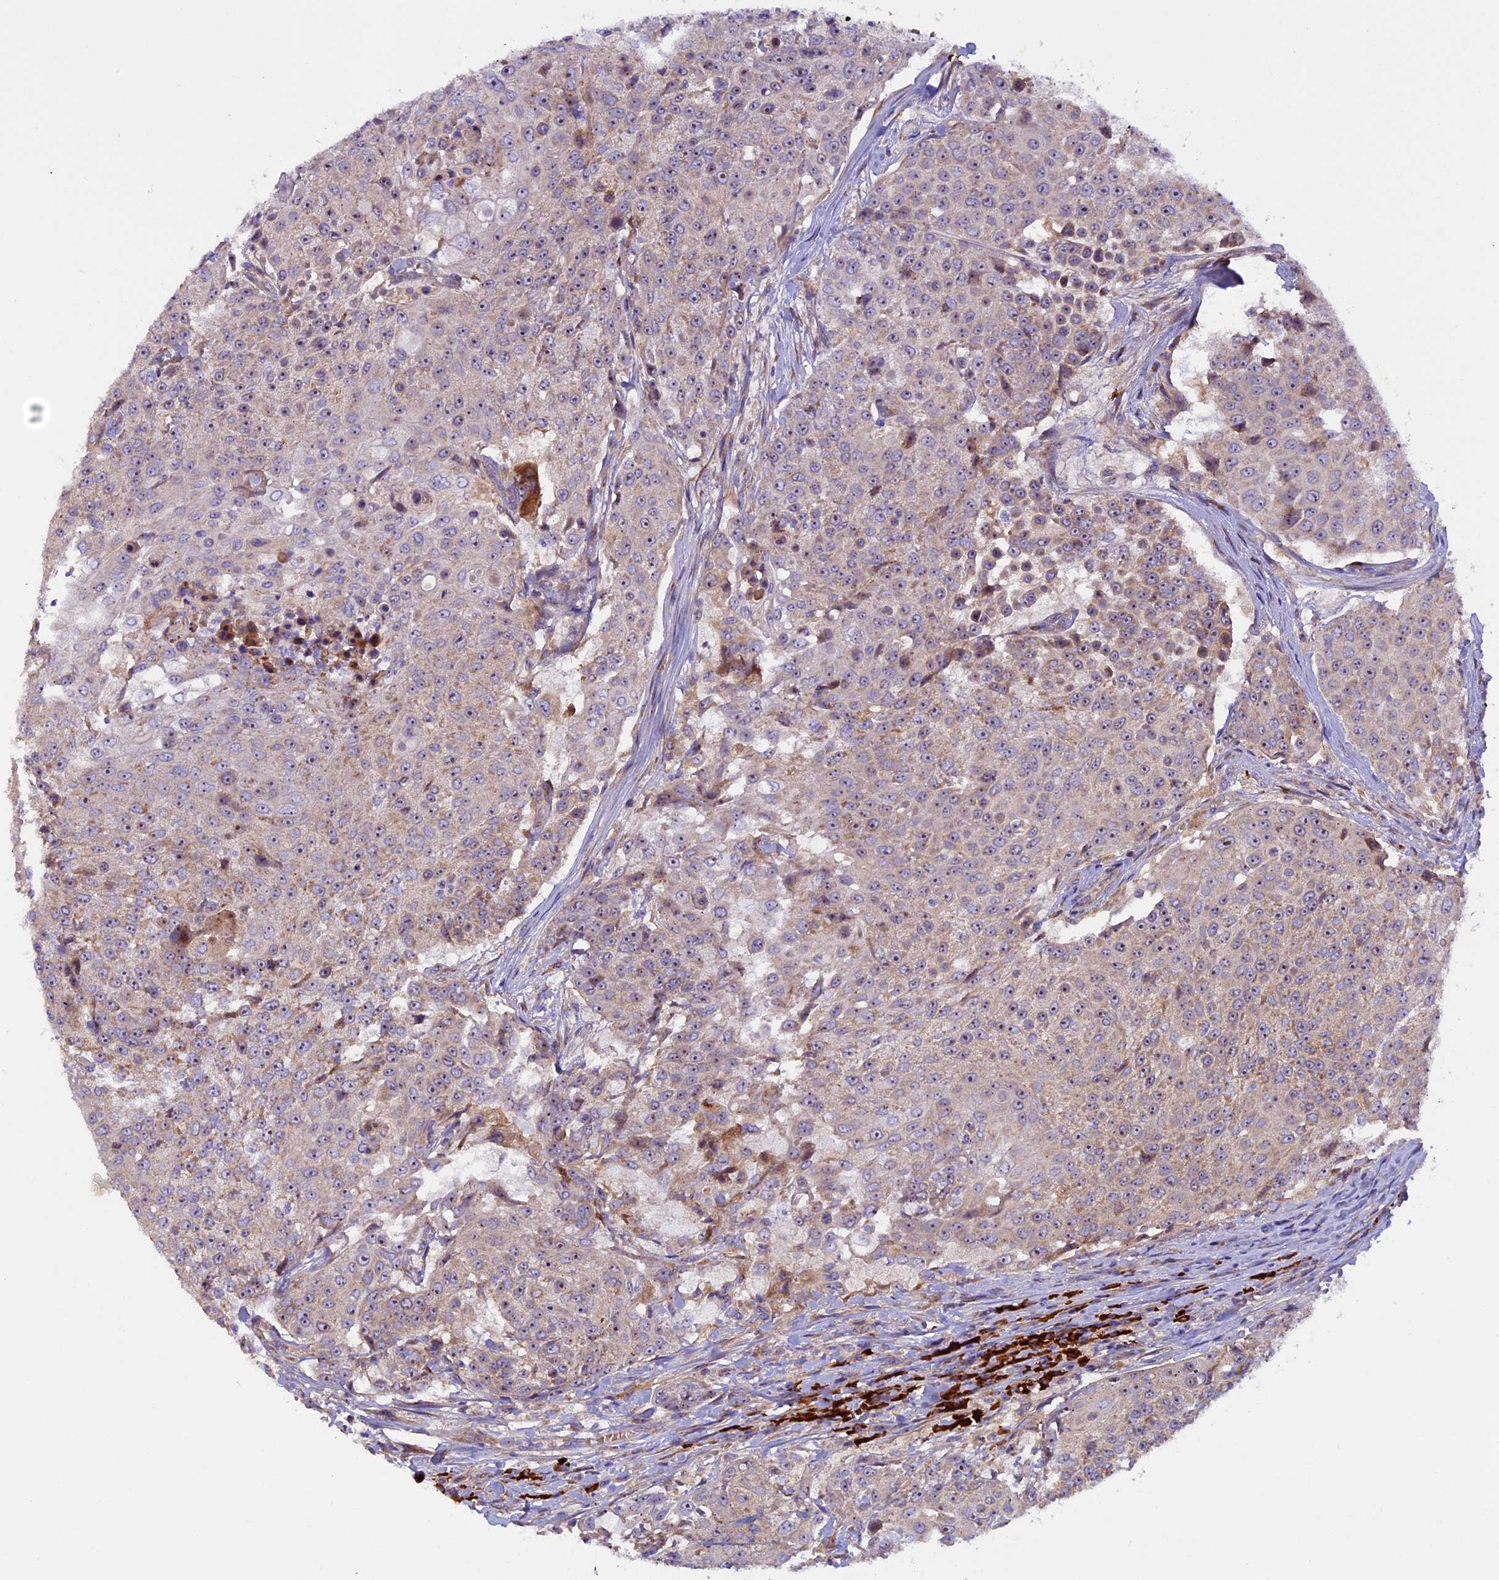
{"staining": {"intensity": "weak", "quantity": ">75%", "location": "cytoplasmic/membranous,nuclear"}, "tissue": "urothelial cancer", "cell_type": "Tumor cells", "image_type": "cancer", "snomed": [{"axis": "morphology", "description": "Urothelial carcinoma, High grade"}, {"axis": "topography", "description": "Urinary bladder"}], "caption": "Urothelial carcinoma (high-grade) stained with DAB (3,3'-diaminobenzidine) immunohistochemistry displays low levels of weak cytoplasmic/membranous and nuclear positivity in approximately >75% of tumor cells. (brown staining indicates protein expression, while blue staining denotes nuclei).", "gene": "FRY", "patient": {"sex": "female", "age": 63}}